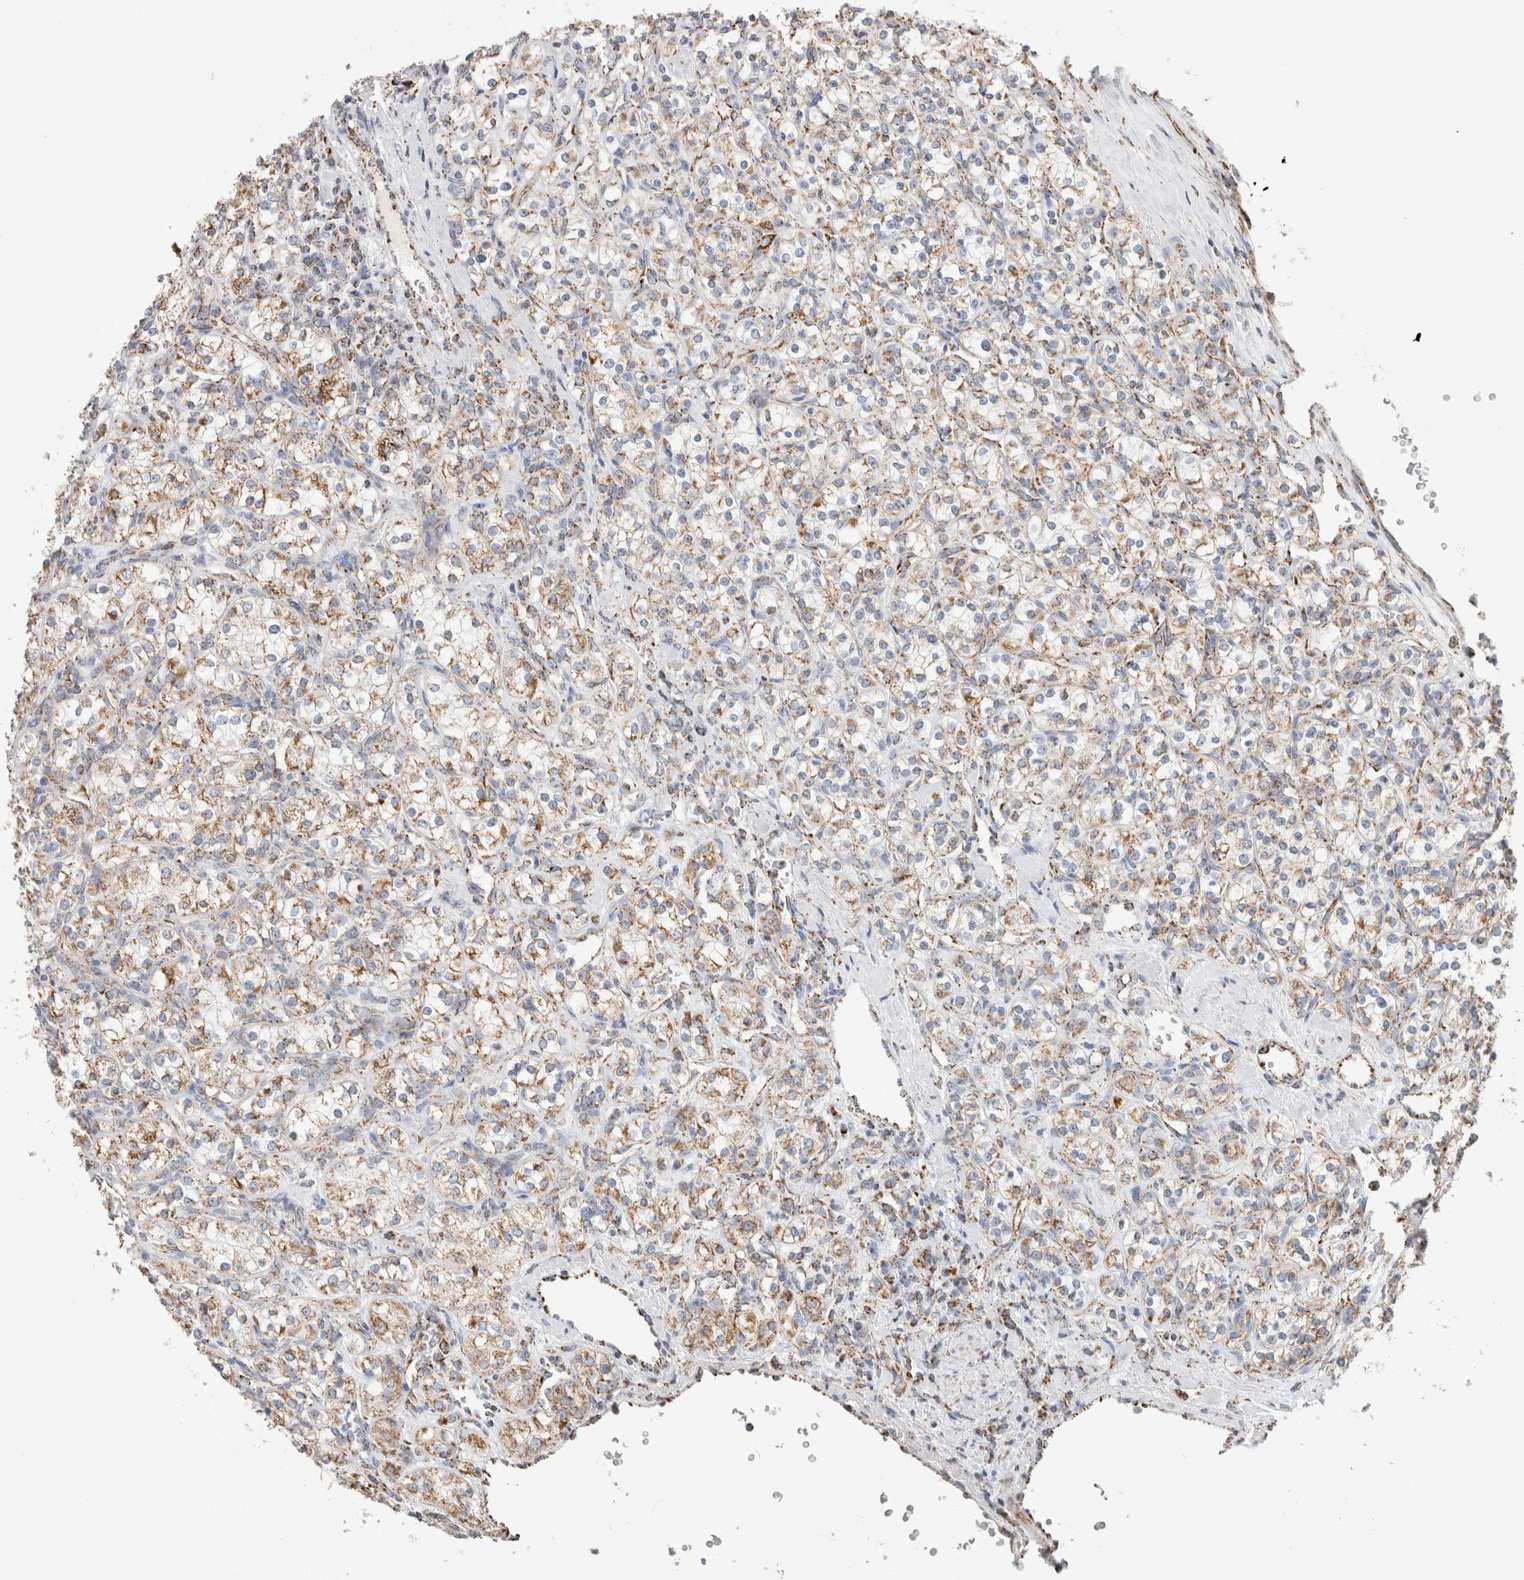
{"staining": {"intensity": "weak", "quantity": "25%-75%", "location": "cytoplasmic/membranous"}, "tissue": "renal cancer", "cell_type": "Tumor cells", "image_type": "cancer", "snomed": [{"axis": "morphology", "description": "Adenocarcinoma, NOS"}, {"axis": "topography", "description": "Kidney"}], "caption": "IHC histopathology image of renal cancer (adenocarcinoma) stained for a protein (brown), which reveals low levels of weak cytoplasmic/membranous expression in approximately 25%-75% of tumor cells.", "gene": "C1QBP", "patient": {"sex": "male", "age": 77}}